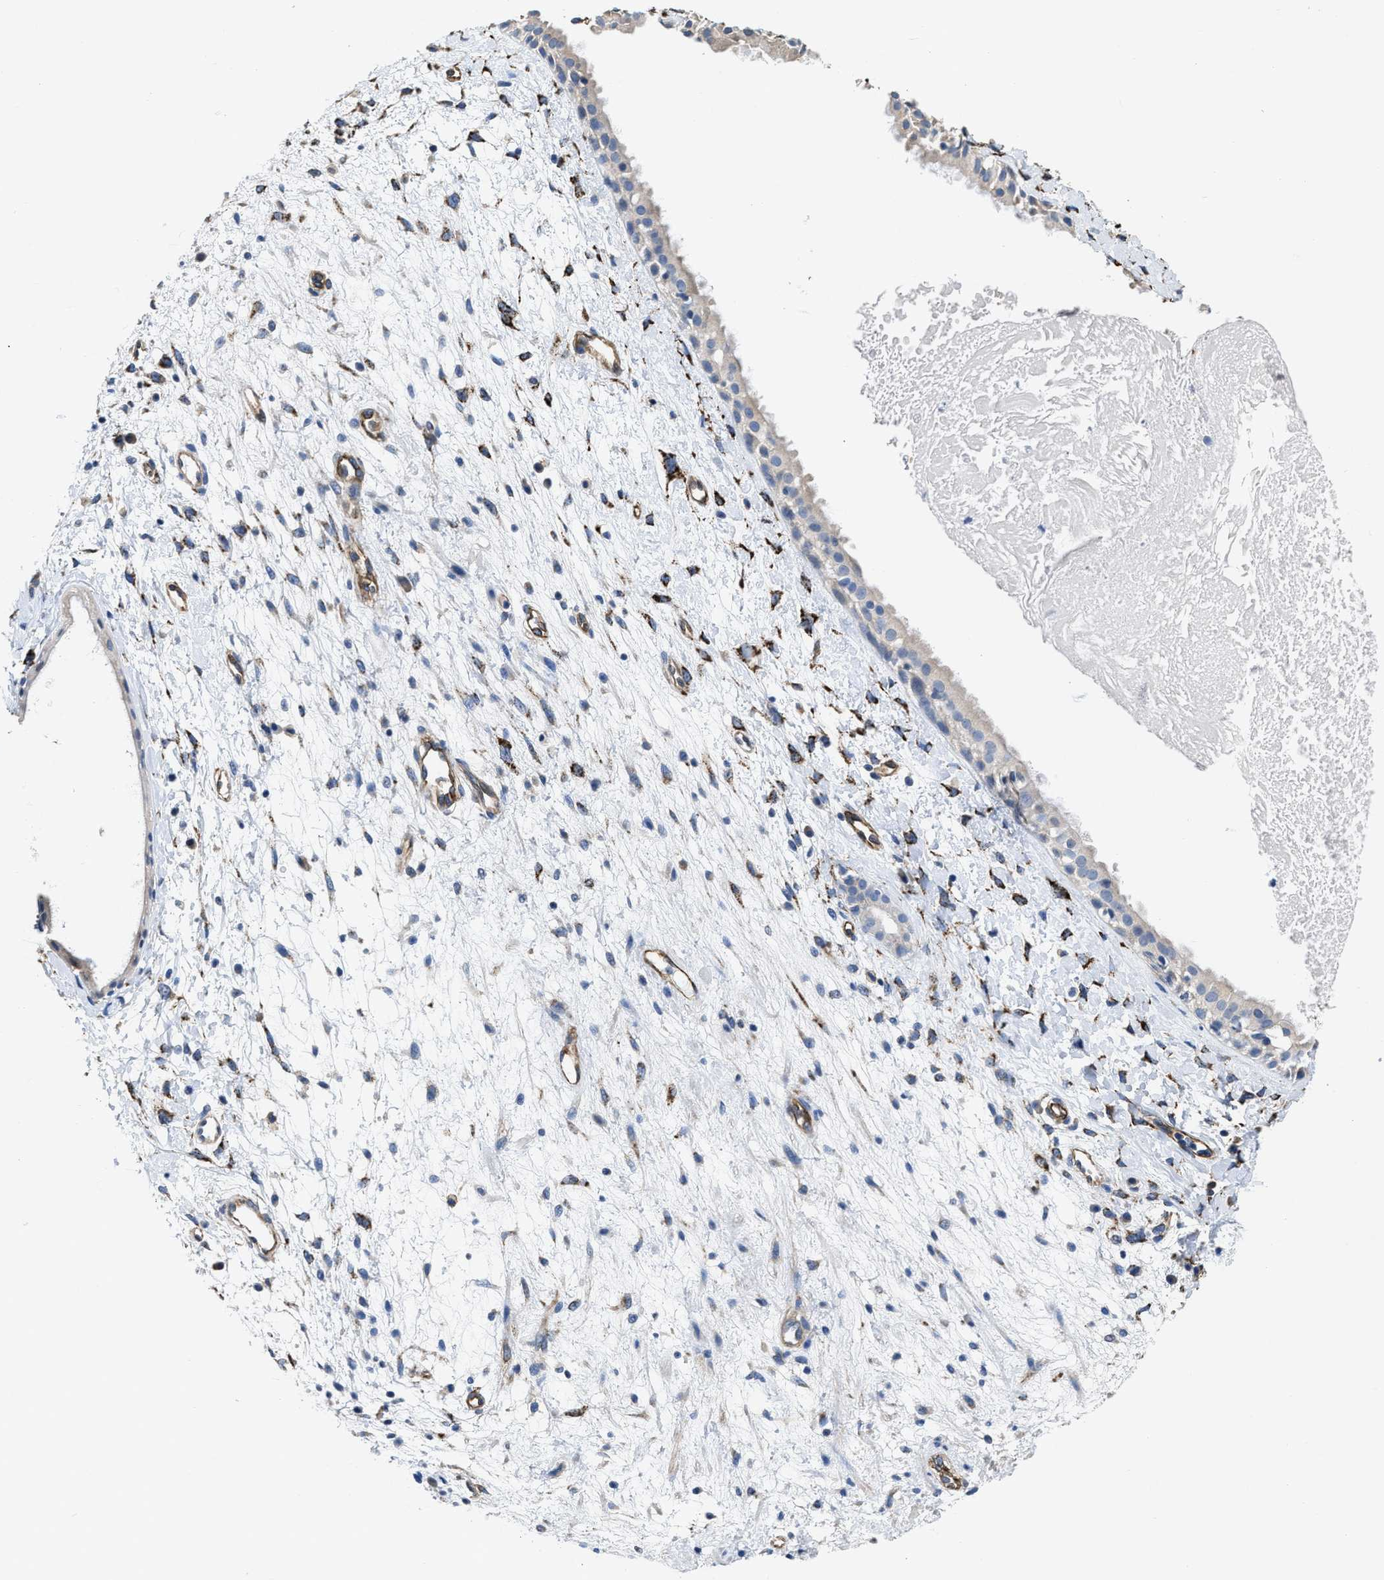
{"staining": {"intensity": "negative", "quantity": "none", "location": "none"}, "tissue": "nasopharynx", "cell_type": "Respiratory epithelial cells", "image_type": "normal", "snomed": [{"axis": "morphology", "description": "Normal tissue, NOS"}, {"axis": "topography", "description": "Nasopharynx"}], "caption": "Immunohistochemistry (IHC) image of normal nasopharynx stained for a protein (brown), which demonstrates no staining in respiratory epithelial cells.", "gene": "C22orf42", "patient": {"sex": "male", "age": 22}}